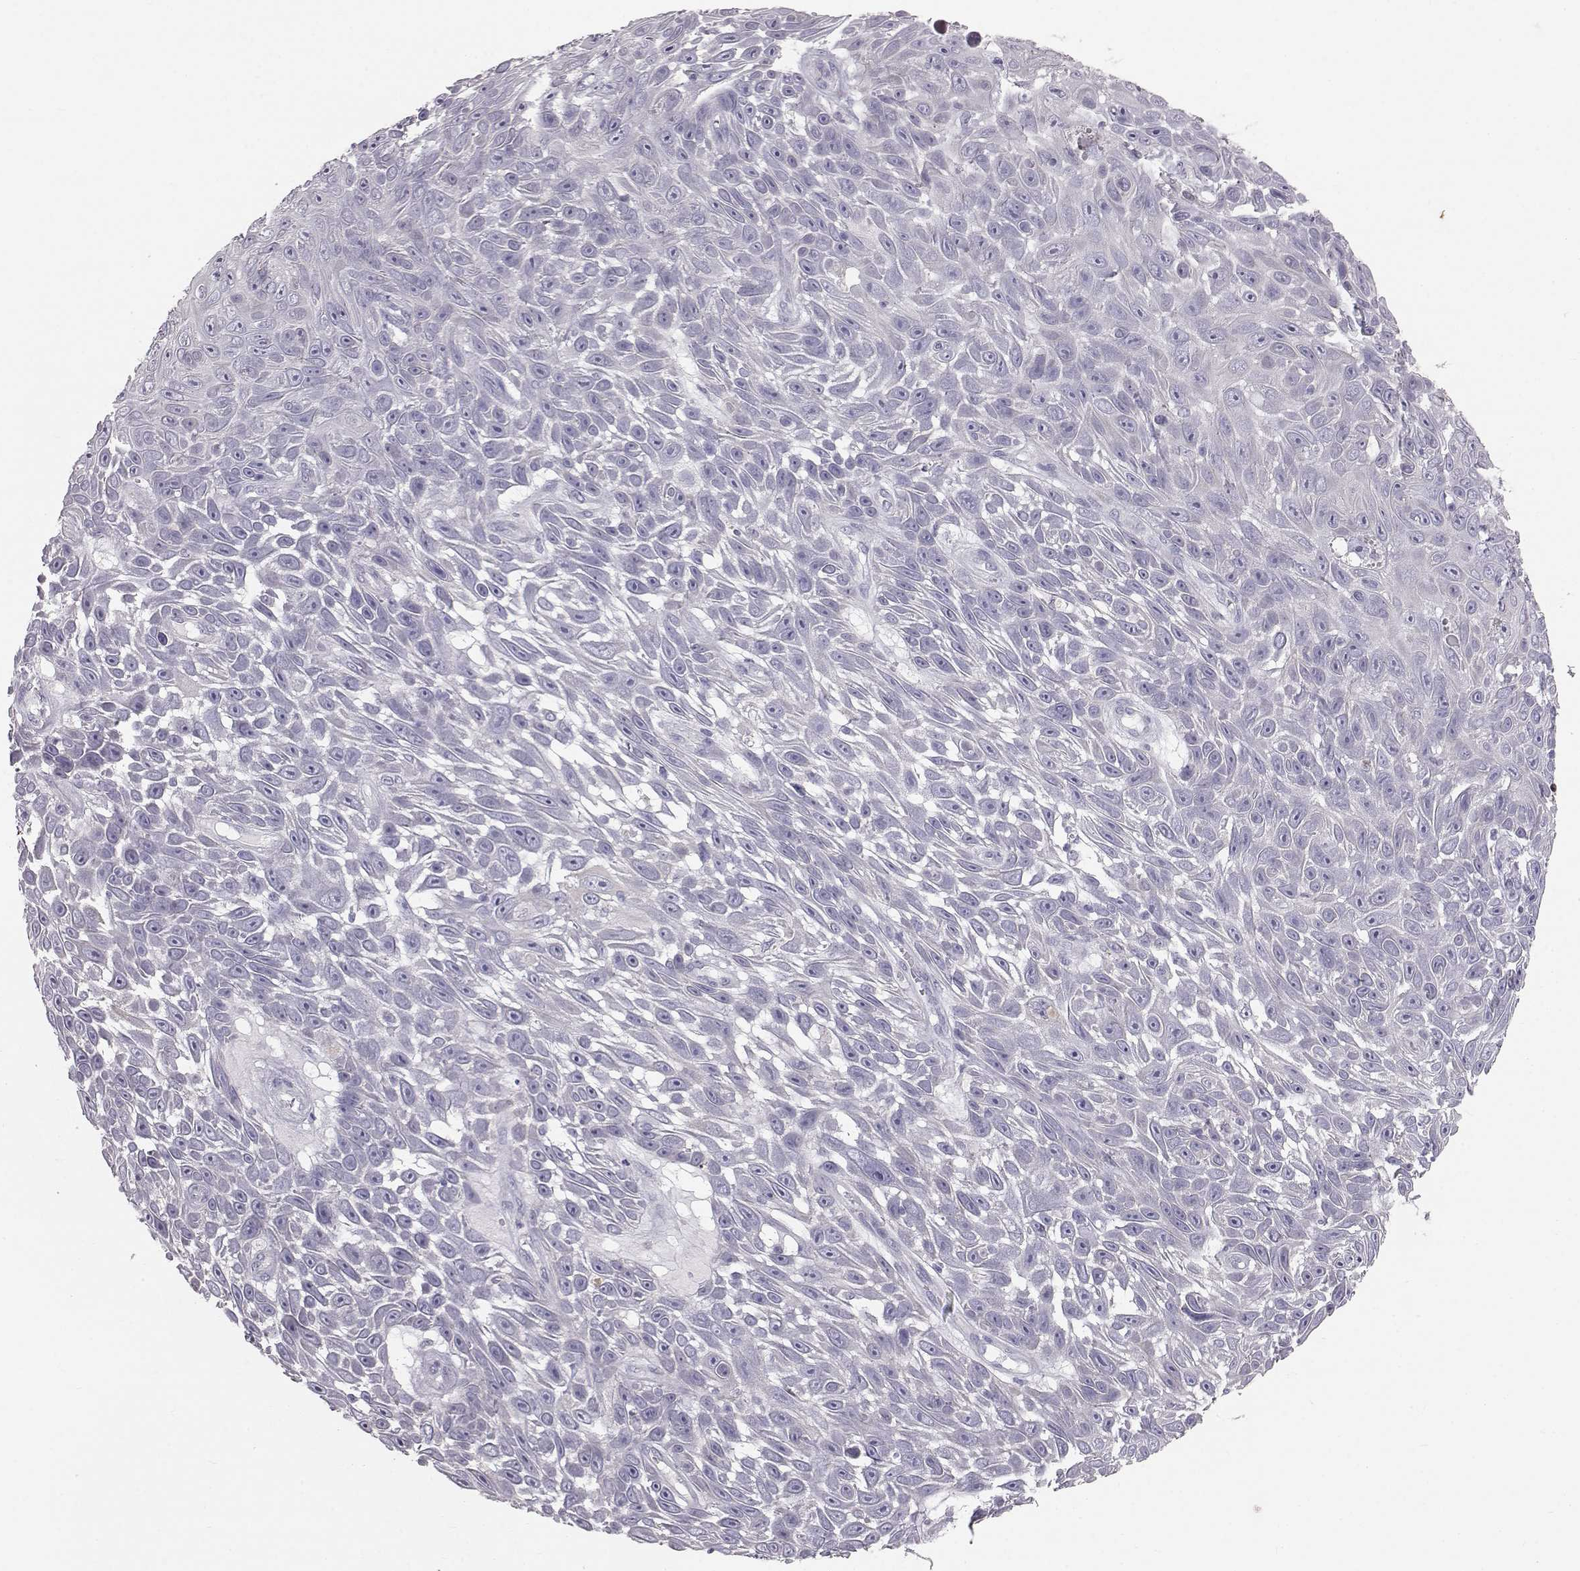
{"staining": {"intensity": "negative", "quantity": "none", "location": "none"}, "tissue": "skin cancer", "cell_type": "Tumor cells", "image_type": "cancer", "snomed": [{"axis": "morphology", "description": "Squamous cell carcinoma, NOS"}, {"axis": "topography", "description": "Skin"}], "caption": "IHC micrograph of human skin cancer stained for a protein (brown), which exhibits no positivity in tumor cells.", "gene": "KRT33A", "patient": {"sex": "male", "age": 82}}